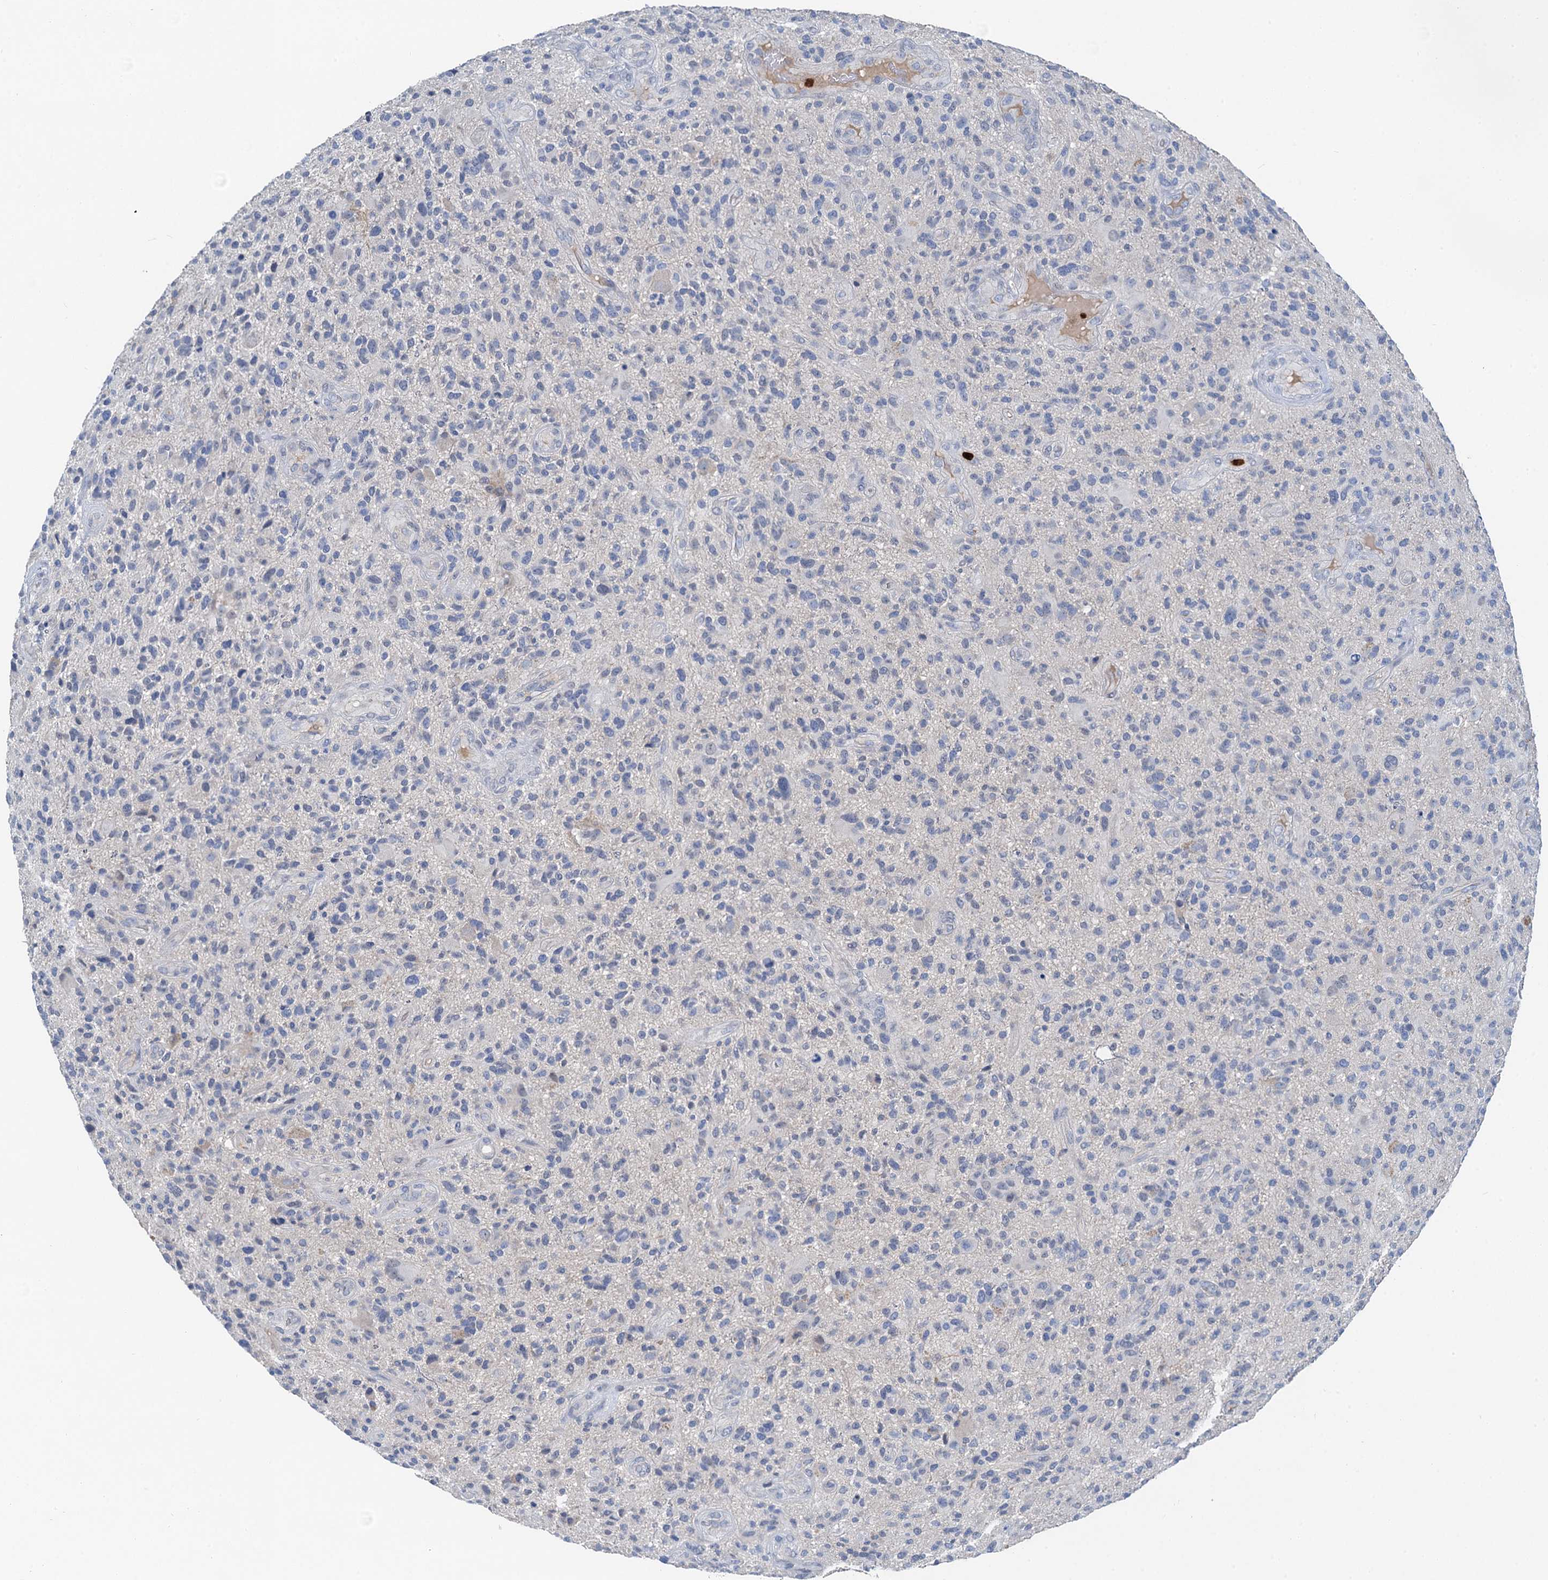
{"staining": {"intensity": "negative", "quantity": "none", "location": "none"}, "tissue": "glioma", "cell_type": "Tumor cells", "image_type": "cancer", "snomed": [{"axis": "morphology", "description": "Glioma, malignant, High grade"}, {"axis": "topography", "description": "Brain"}], "caption": "High power microscopy image of an immunohistochemistry (IHC) photomicrograph of glioma, revealing no significant staining in tumor cells.", "gene": "OTOA", "patient": {"sex": "male", "age": 47}}